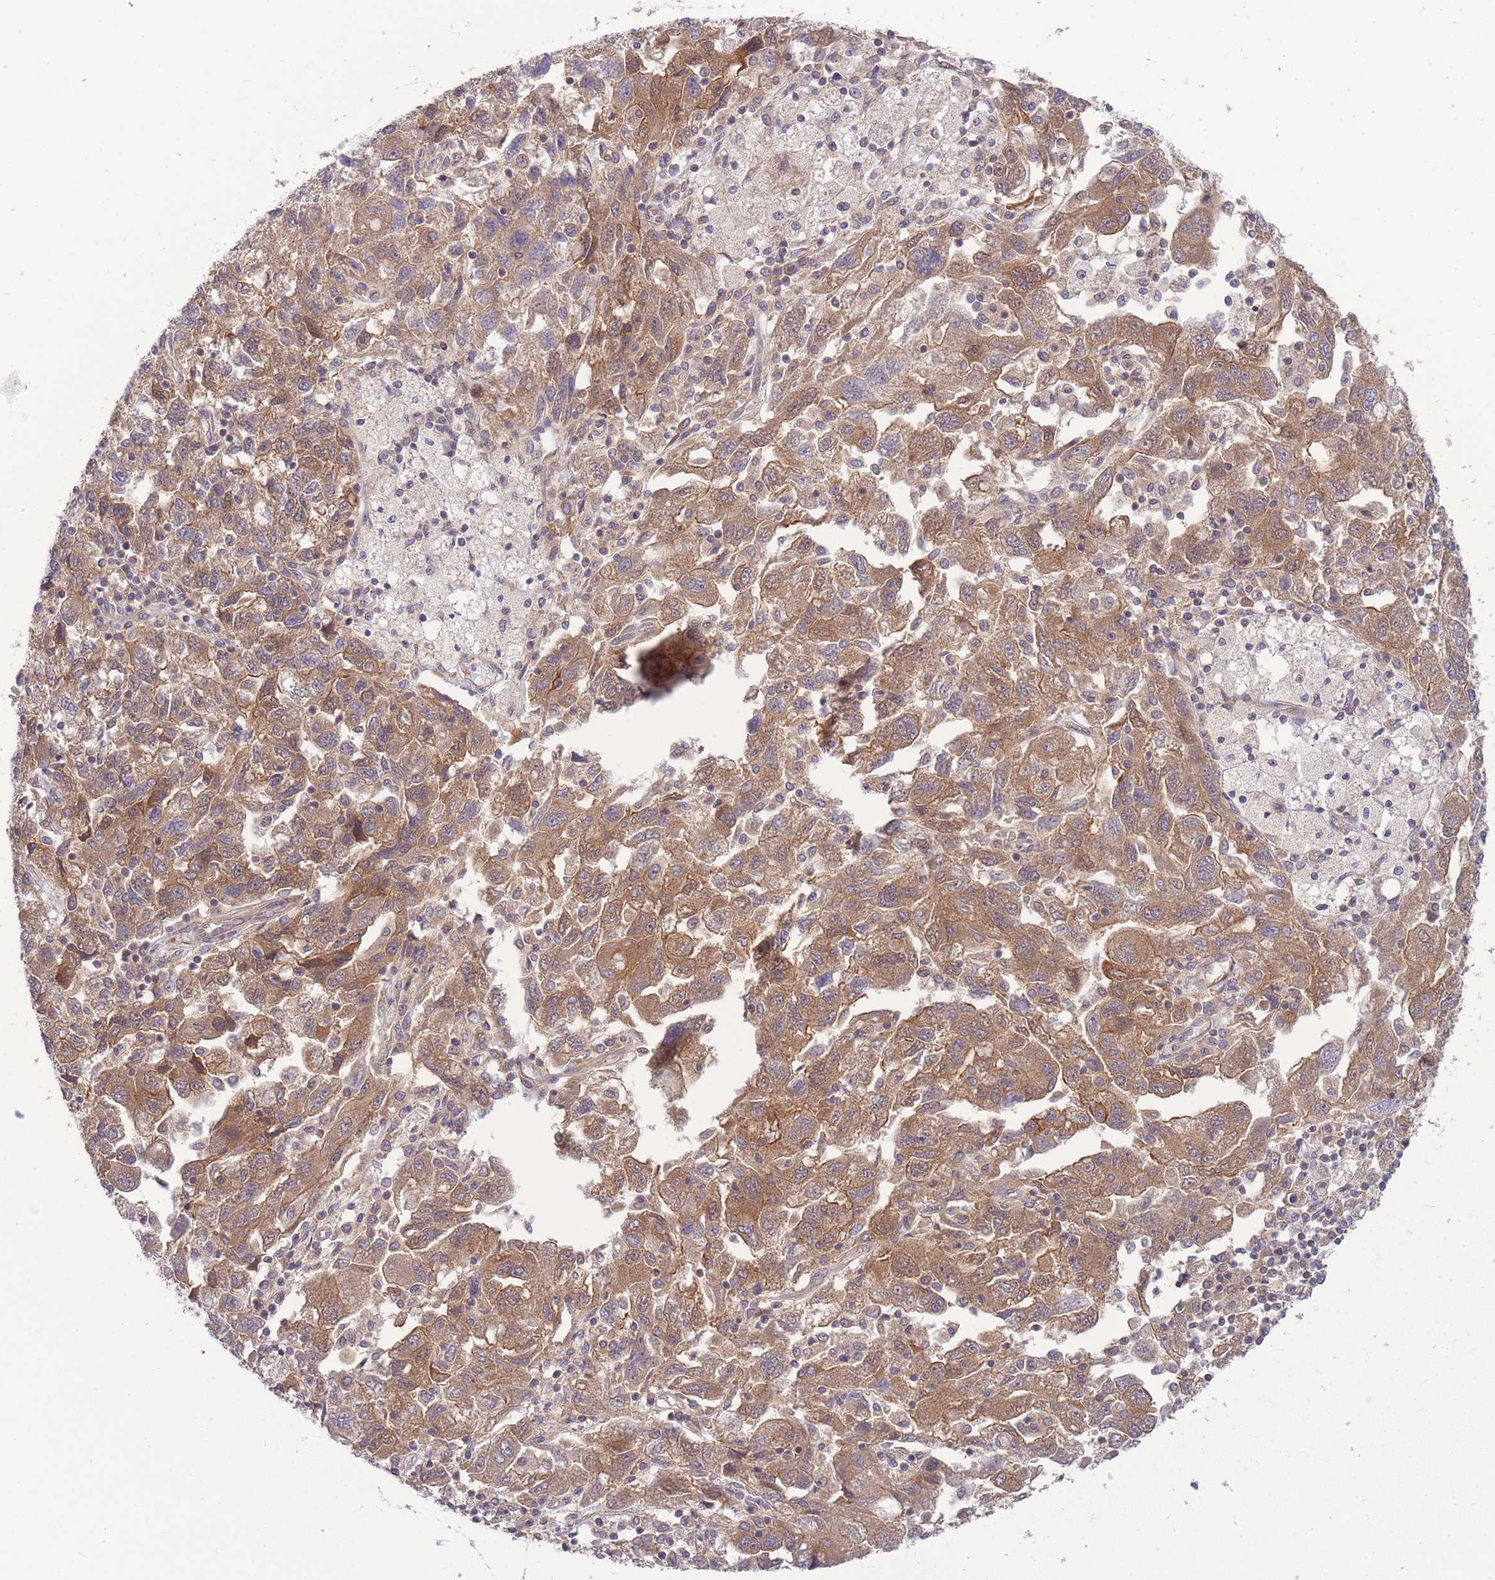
{"staining": {"intensity": "moderate", "quantity": ">75%", "location": "cytoplasmic/membranous"}, "tissue": "ovarian cancer", "cell_type": "Tumor cells", "image_type": "cancer", "snomed": [{"axis": "morphology", "description": "Carcinoma, NOS"}, {"axis": "morphology", "description": "Cystadenocarcinoma, serous, NOS"}, {"axis": "topography", "description": "Ovary"}], "caption": "Protein expression analysis of human serous cystadenocarcinoma (ovarian) reveals moderate cytoplasmic/membranous positivity in about >75% of tumor cells.", "gene": "PFDN6", "patient": {"sex": "female", "age": 69}}